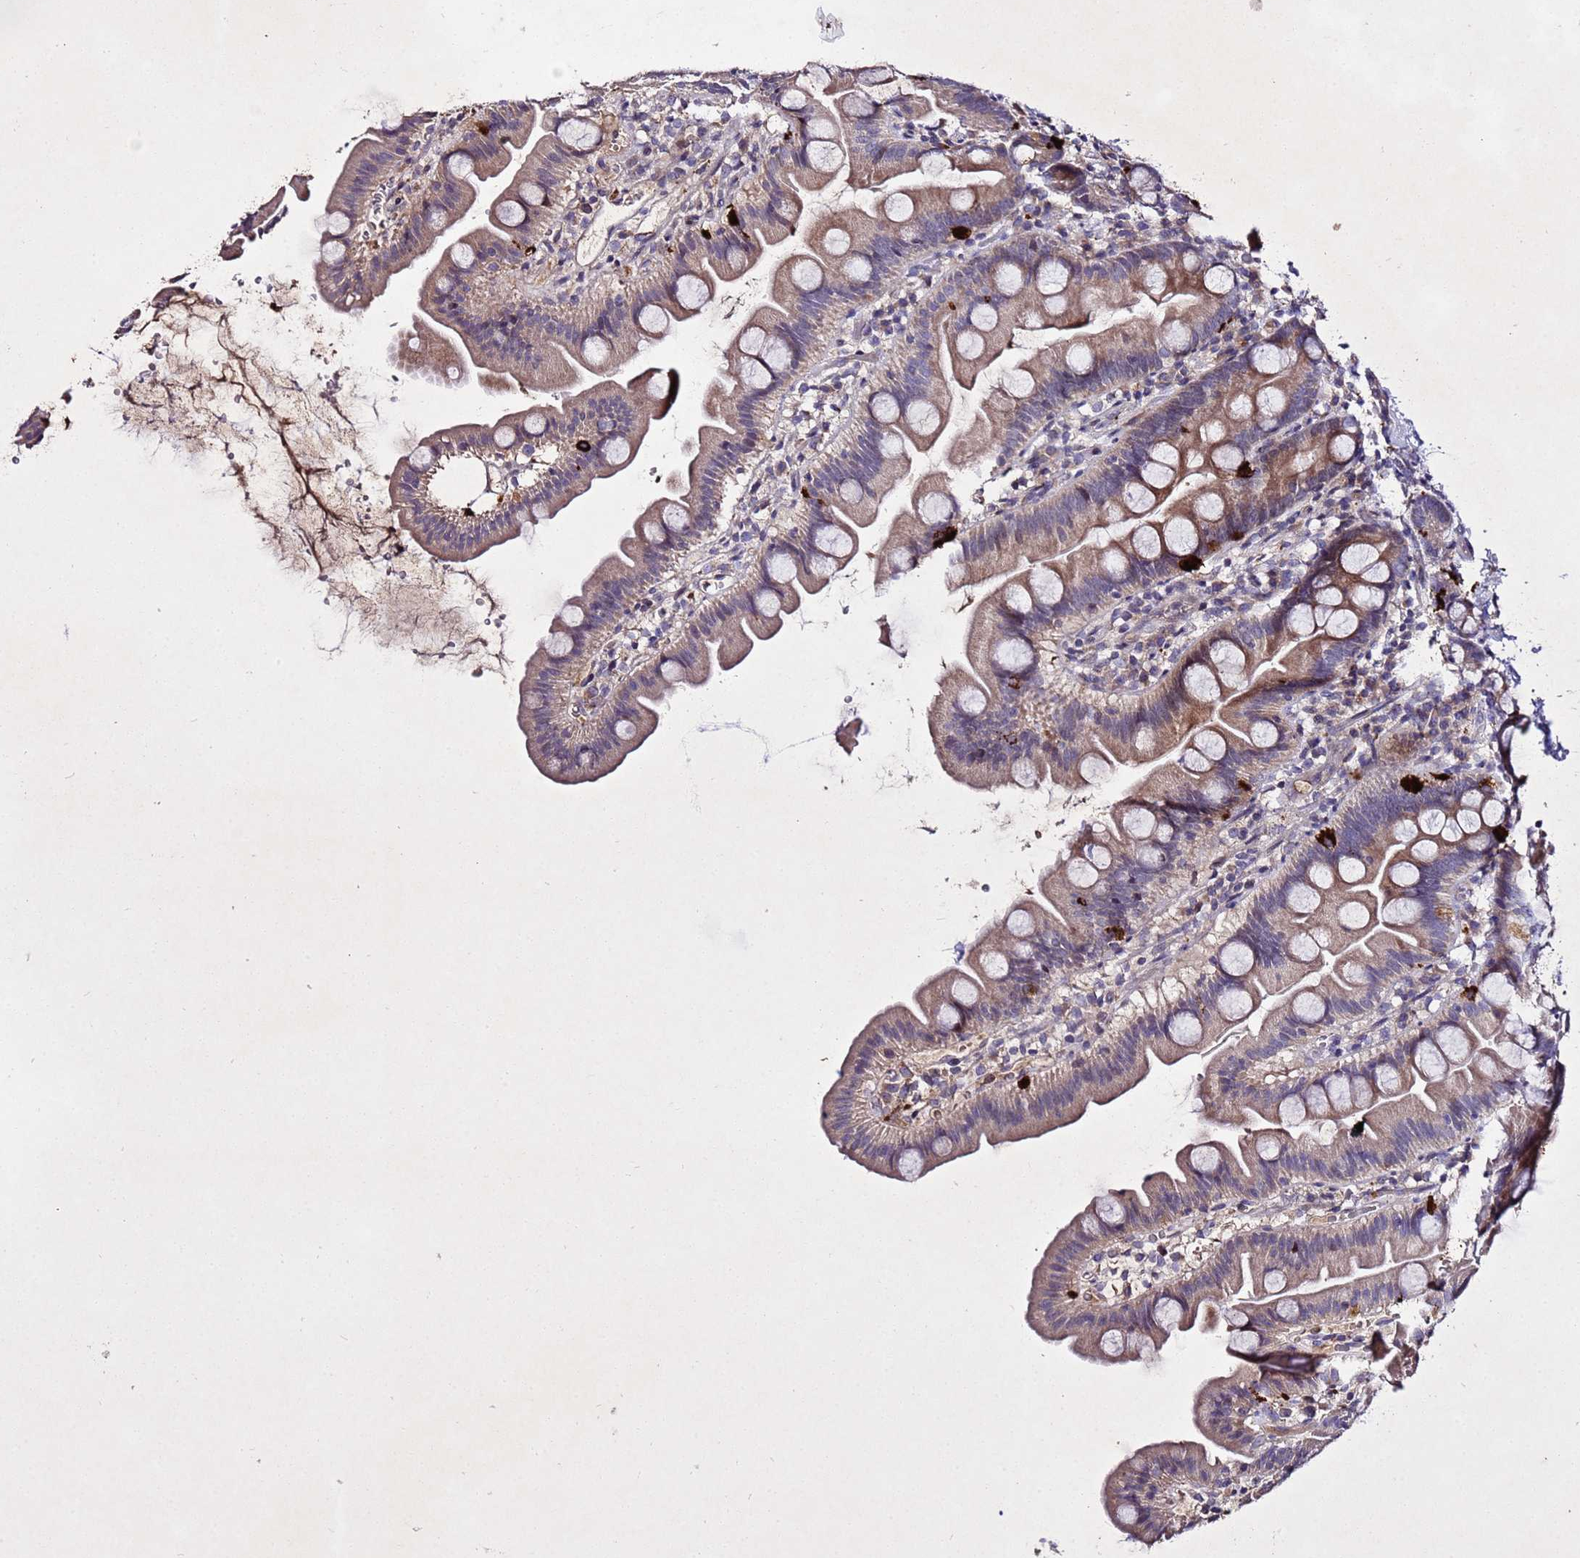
{"staining": {"intensity": "strong", "quantity": "<25%", "location": "cytoplasmic/membranous"}, "tissue": "small intestine", "cell_type": "Glandular cells", "image_type": "normal", "snomed": [{"axis": "morphology", "description": "Normal tissue, NOS"}, {"axis": "topography", "description": "Small intestine"}], "caption": "Small intestine stained with DAB immunohistochemistry reveals medium levels of strong cytoplasmic/membranous expression in approximately <25% of glandular cells. The staining is performed using DAB brown chromogen to label protein expression. The nuclei are counter-stained blue using hematoxylin.", "gene": "SV2B", "patient": {"sex": "female", "age": 68}}